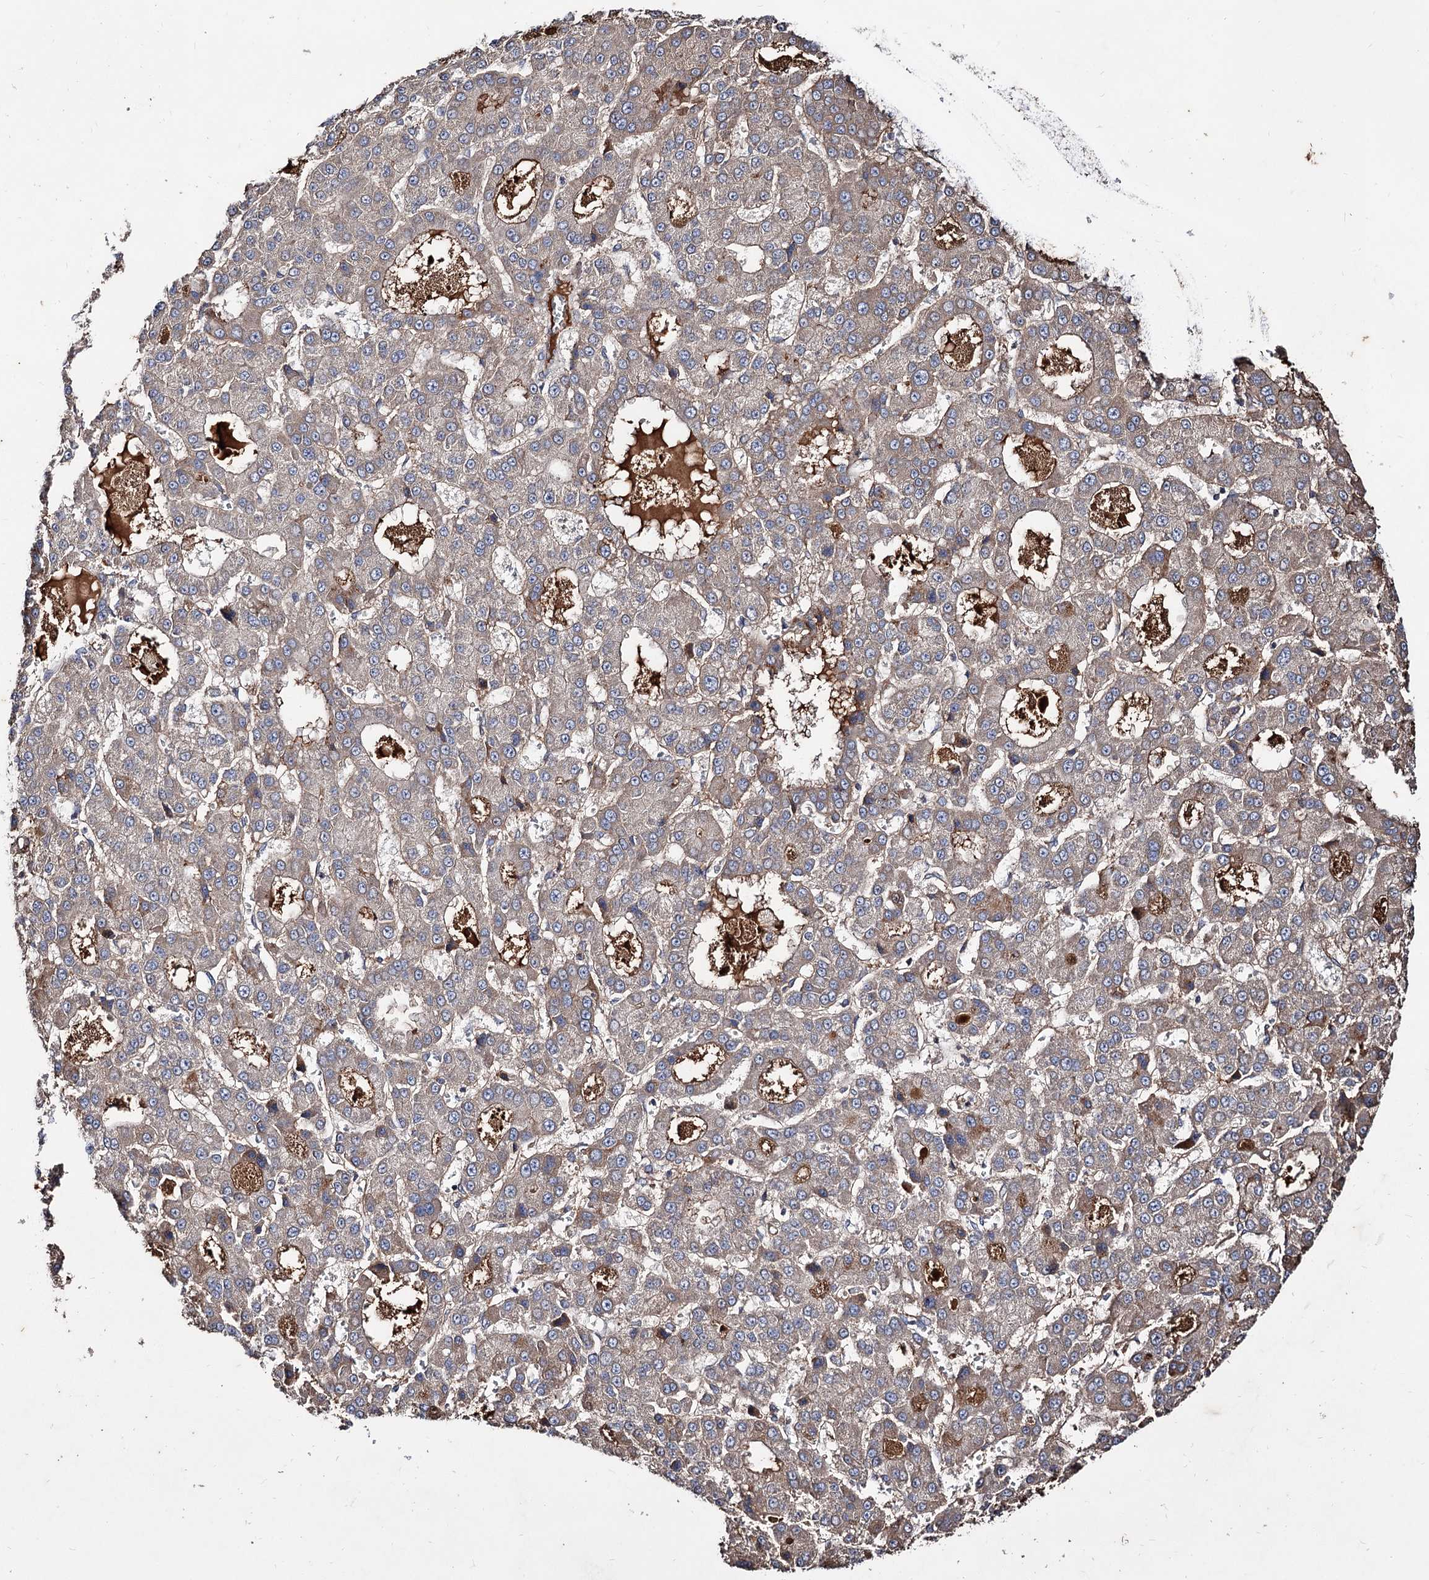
{"staining": {"intensity": "weak", "quantity": "25%-75%", "location": "cytoplasmic/membranous"}, "tissue": "liver cancer", "cell_type": "Tumor cells", "image_type": "cancer", "snomed": [{"axis": "morphology", "description": "Carcinoma, Hepatocellular, NOS"}, {"axis": "topography", "description": "Liver"}], "caption": "Protein staining reveals weak cytoplasmic/membranous staining in about 25%-75% of tumor cells in liver hepatocellular carcinoma.", "gene": "ARFIP2", "patient": {"sex": "male", "age": 70}}